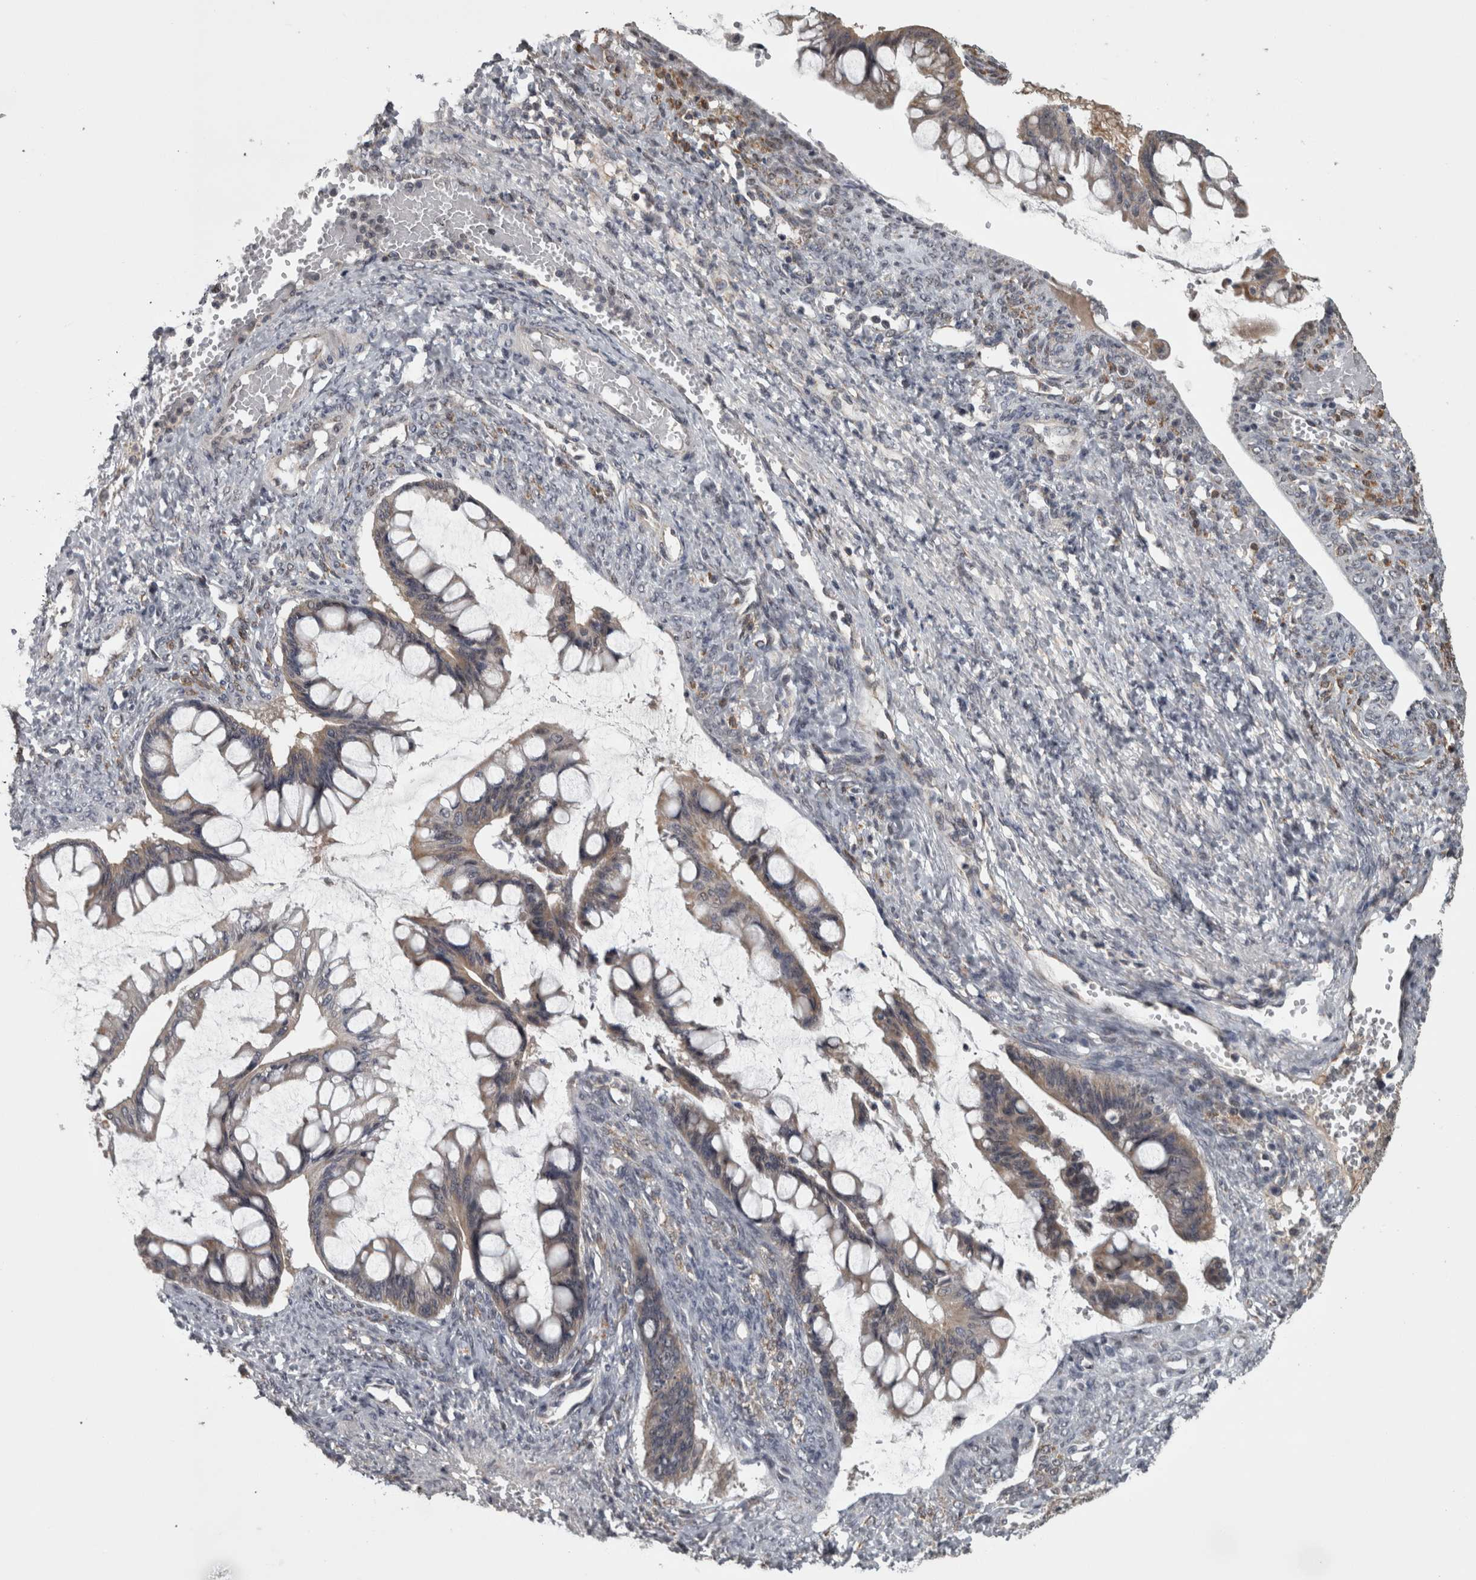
{"staining": {"intensity": "weak", "quantity": ">75%", "location": "cytoplasmic/membranous"}, "tissue": "ovarian cancer", "cell_type": "Tumor cells", "image_type": "cancer", "snomed": [{"axis": "morphology", "description": "Cystadenocarcinoma, mucinous, NOS"}, {"axis": "topography", "description": "Ovary"}], "caption": "An image of mucinous cystadenocarcinoma (ovarian) stained for a protein exhibits weak cytoplasmic/membranous brown staining in tumor cells.", "gene": "DBT", "patient": {"sex": "female", "age": 73}}